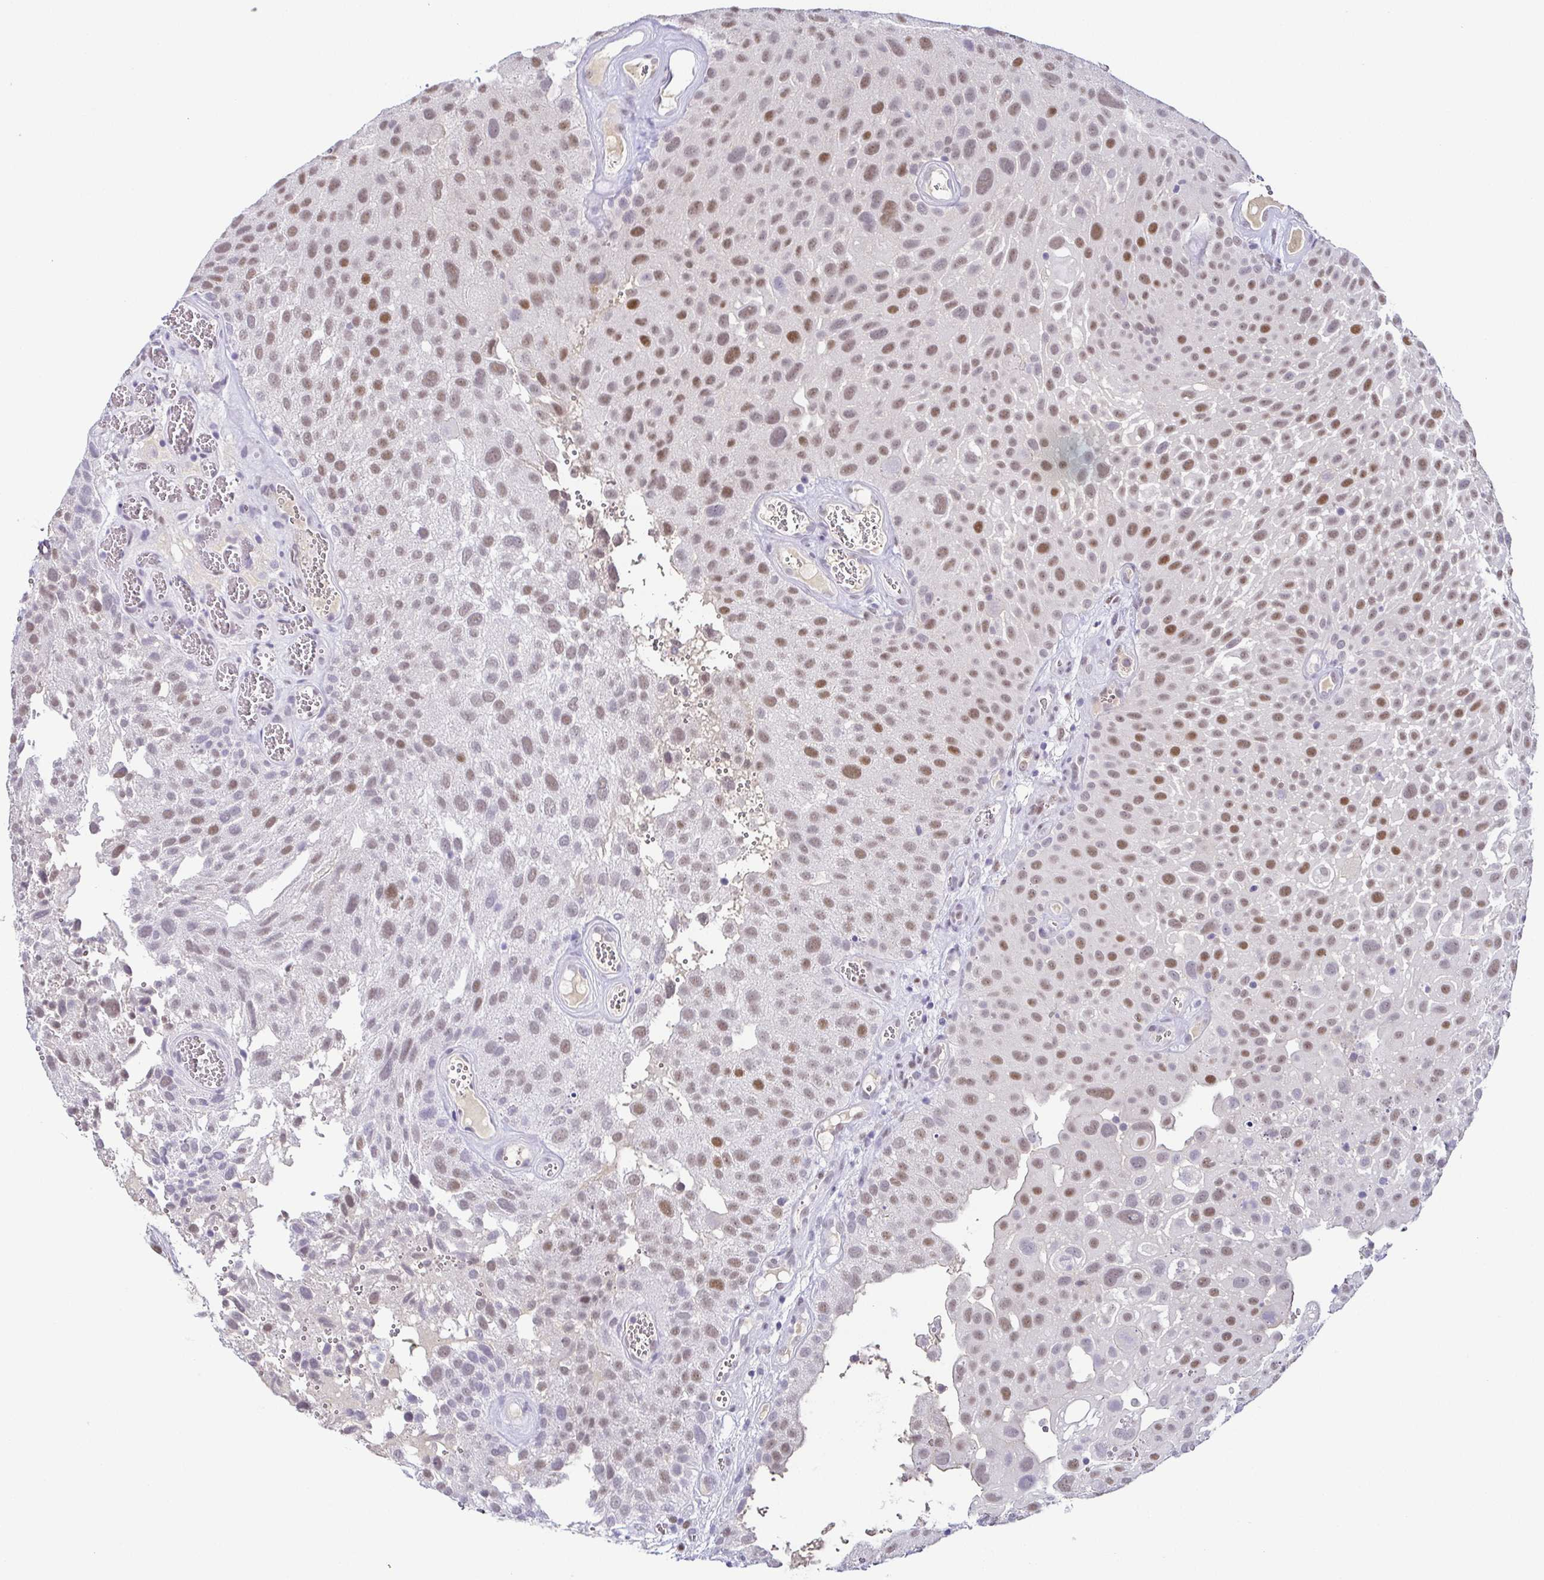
{"staining": {"intensity": "moderate", "quantity": "25%-75%", "location": "nuclear"}, "tissue": "urothelial cancer", "cell_type": "Tumor cells", "image_type": "cancer", "snomed": [{"axis": "morphology", "description": "Urothelial carcinoma, Low grade"}, {"axis": "topography", "description": "Urinary bladder"}], "caption": "Protein staining shows moderate nuclear positivity in about 25%-75% of tumor cells in urothelial carcinoma (low-grade).", "gene": "TCF3", "patient": {"sex": "male", "age": 72}}